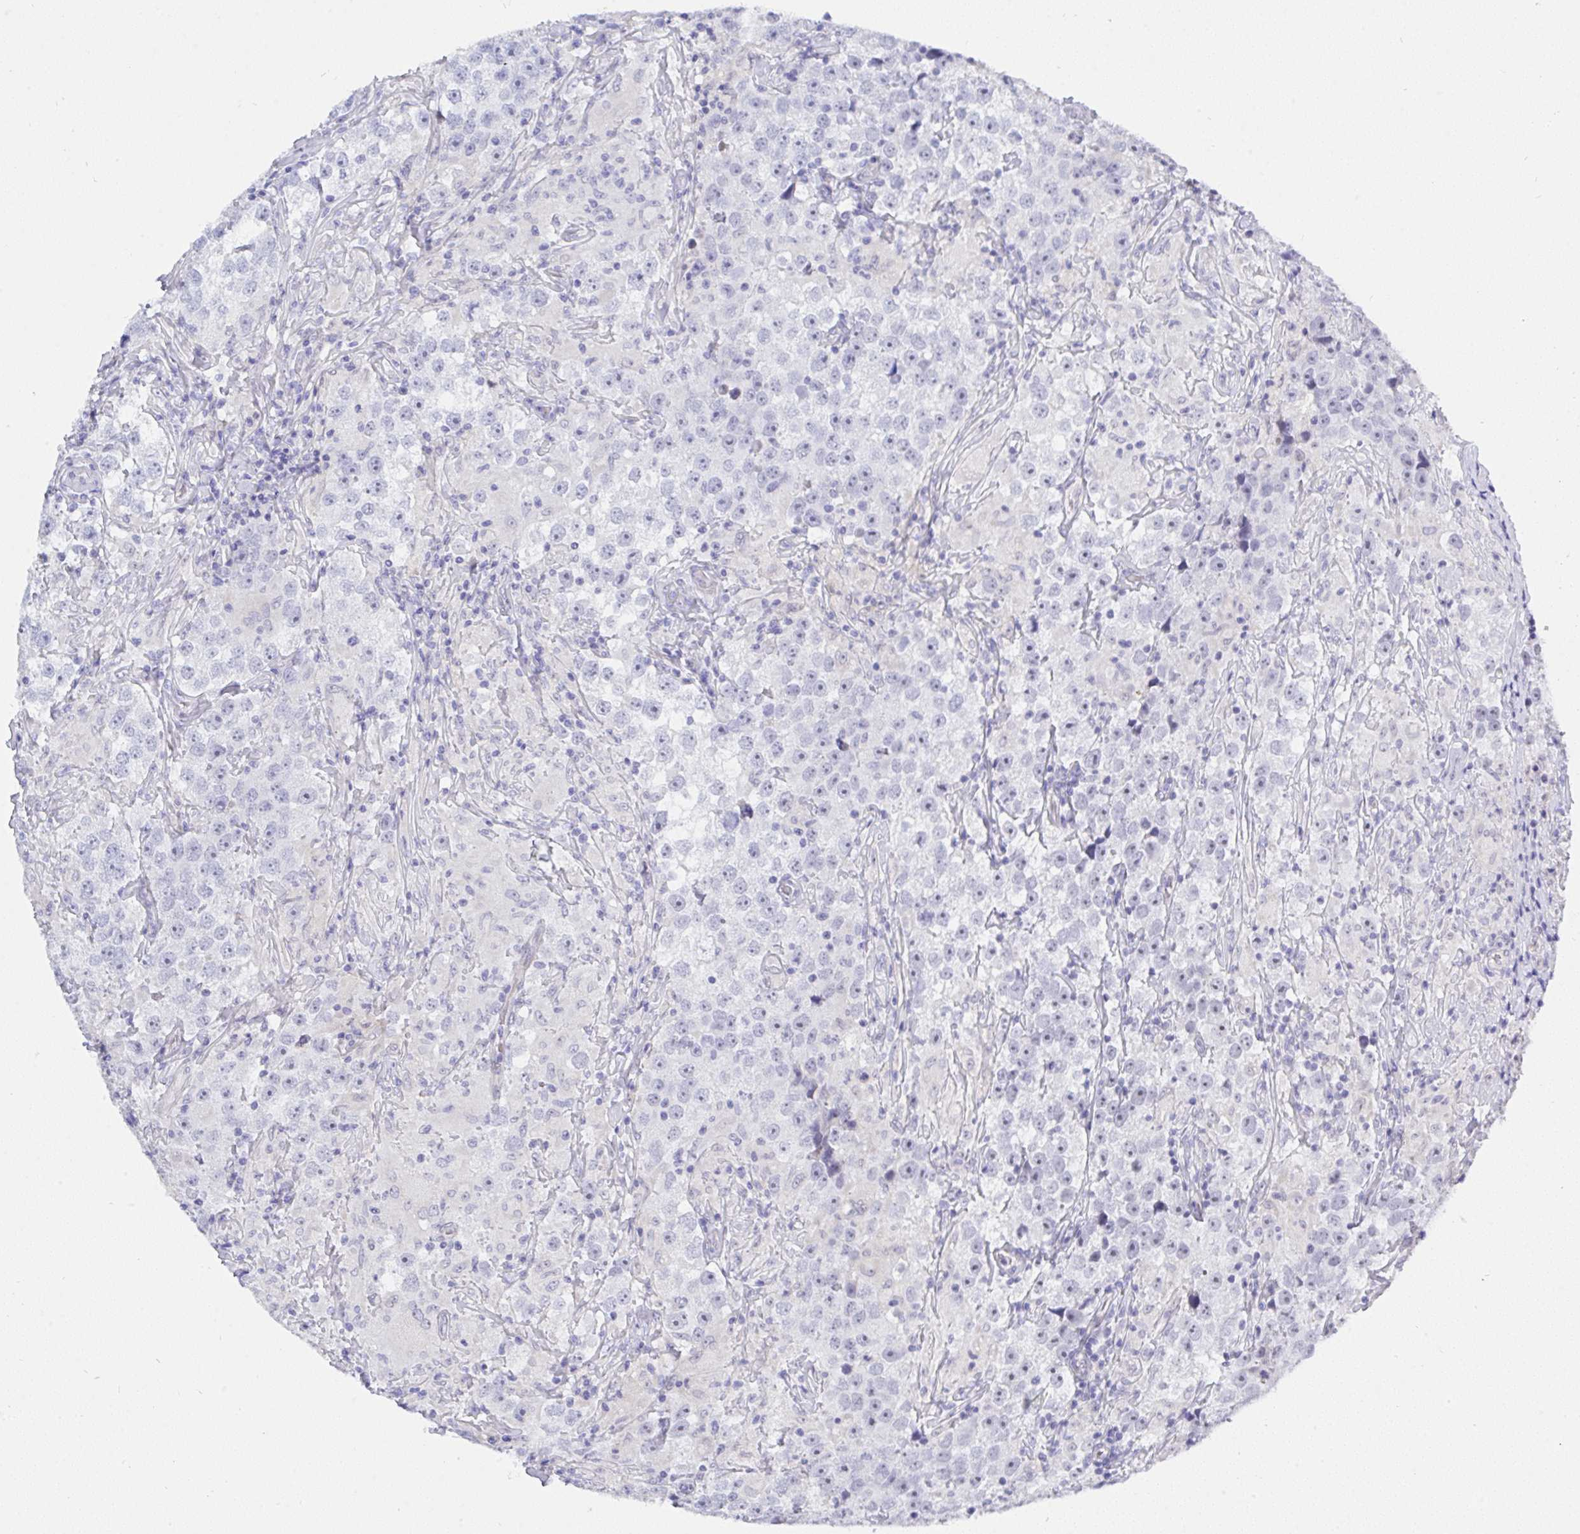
{"staining": {"intensity": "negative", "quantity": "none", "location": "none"}, "tissue": "testis cancer", "cell_type": "Tumor cells", "image_type": "cancer", "snomed": [{"axis": "morphology", "description": "Seminoma, NOS"}, {"axis": "topography", "description": "Testis"}], "caption": "Tumor cells show no significant staining in testis cancer (seminoma).", "gene": "MFSD4A", "patient": {"sex": "male", "age": 46}}